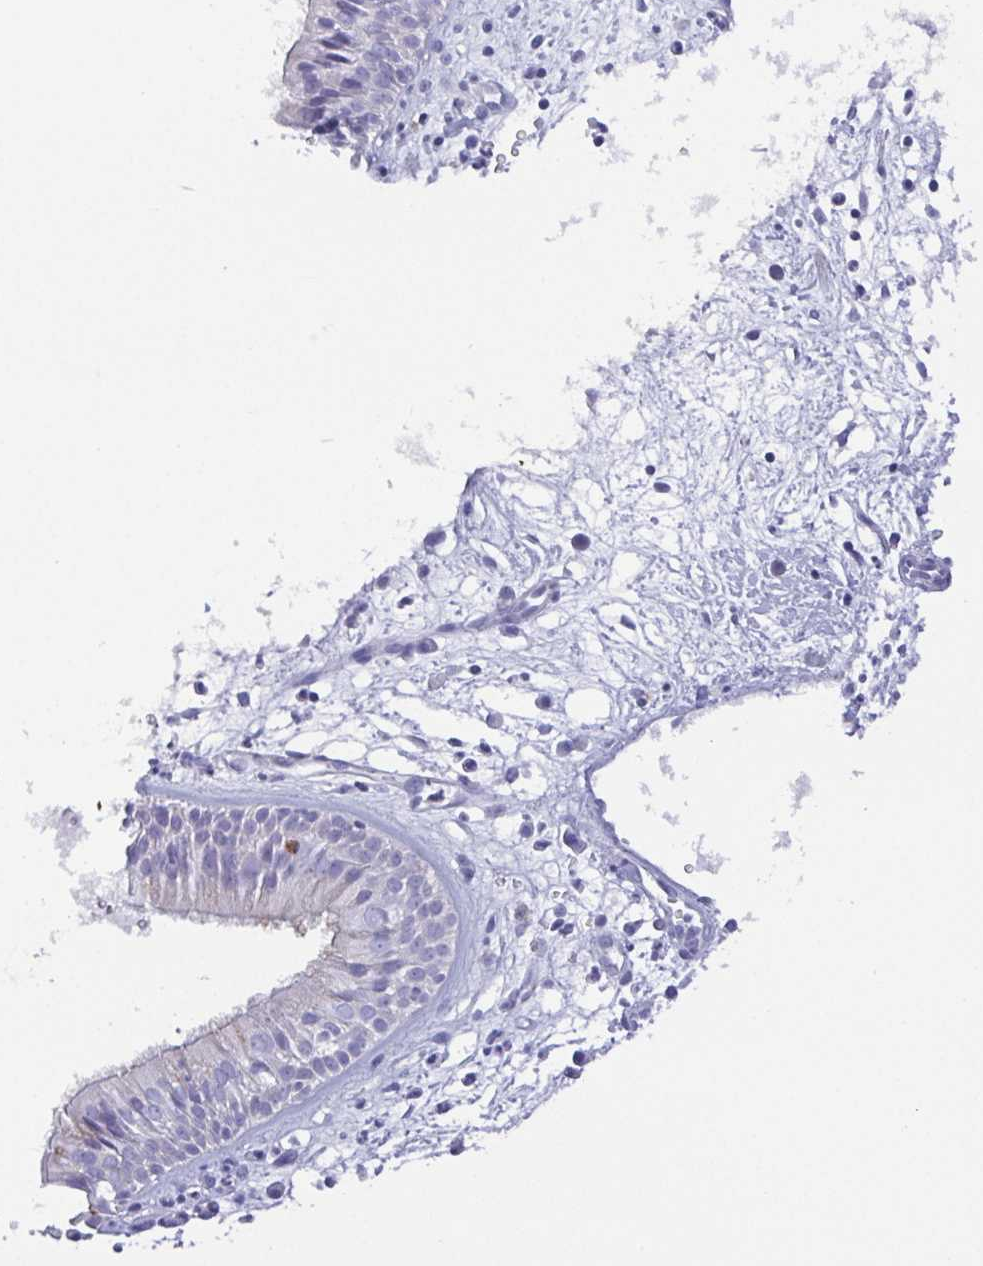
{"staining": {"intensity": "negative", "quantity": "none", "location": "none"}, "tissue": "nasopharynx", "cell_type": "Respiratory epithelial cells", "image_type": "normal", "snomed": [{"axis": "morphology", "description": "Normal tissue, NOS"}, {"axis": "topography", "description": "Nasopharynx"}], "caption": "High power microscopy photomicrograph of an IHC micrograph of unremarkable nasopharynx, revealing no significant staining in respiratory epithelial cells.", "gene": "PKDREJ", "patient": {"sex": "male", "age": 65}}